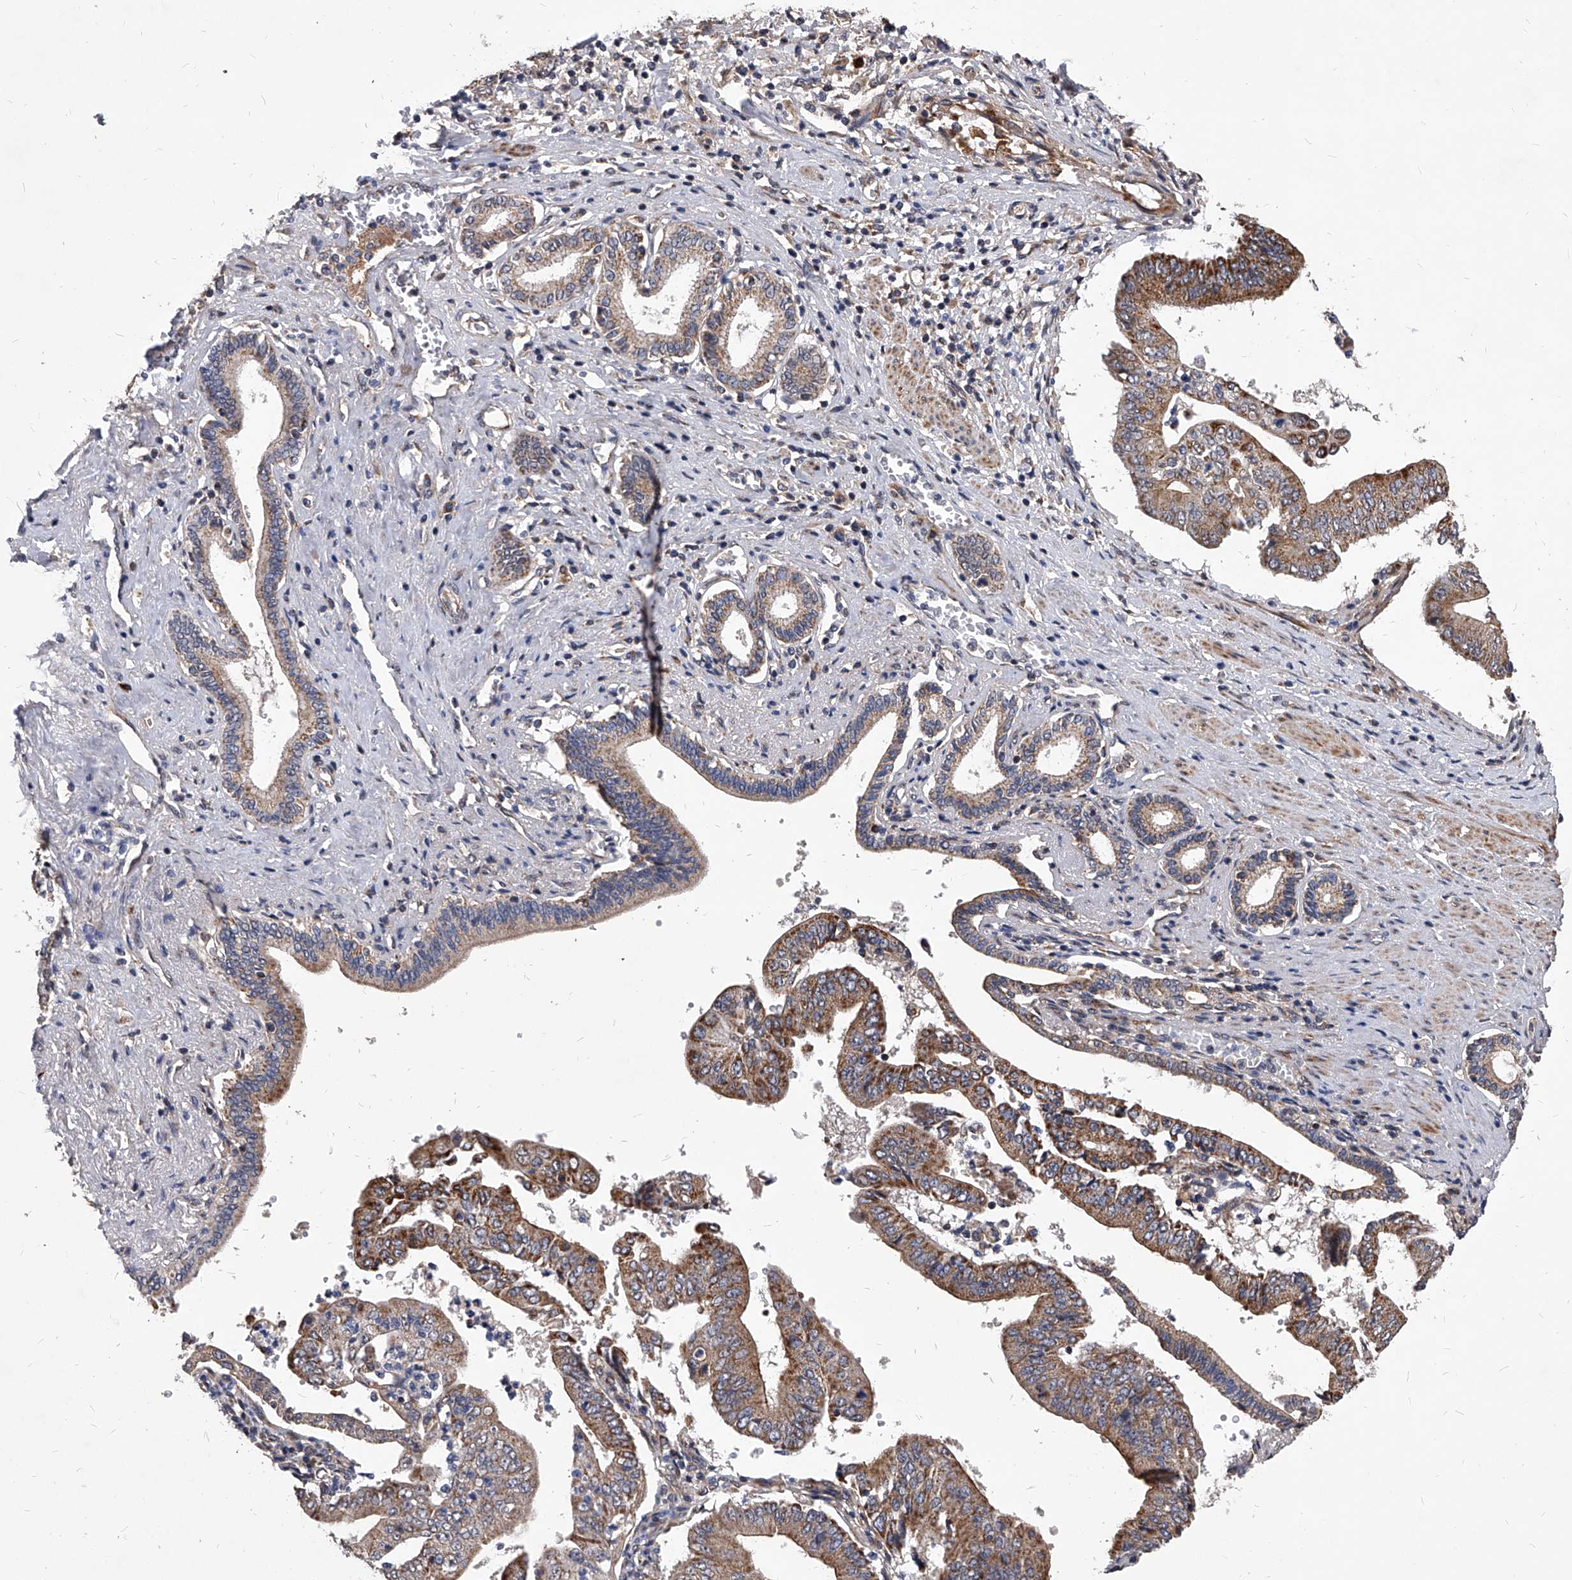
{"staining": {"intensity": "moderate", "quantity": ">75%", "location": "cytoplasmic/membranous"}, "tissue": "pancreatic cancer", "cell_type": "Tumor cells", "image_type": "cancer", "snomed": [{"axis": "morphology", "description": "Adenocarcinoma, NOS"}, {"axis": "topography", "description": "Pancreas"}], "caption": "Tumor cells reveal medium levels of moderate cytoplasmic/membranous staining in about >75% of cells in pancreatic cancer.", "gene": "SOBP", "patient": {"sex": "female", "age": 77}}